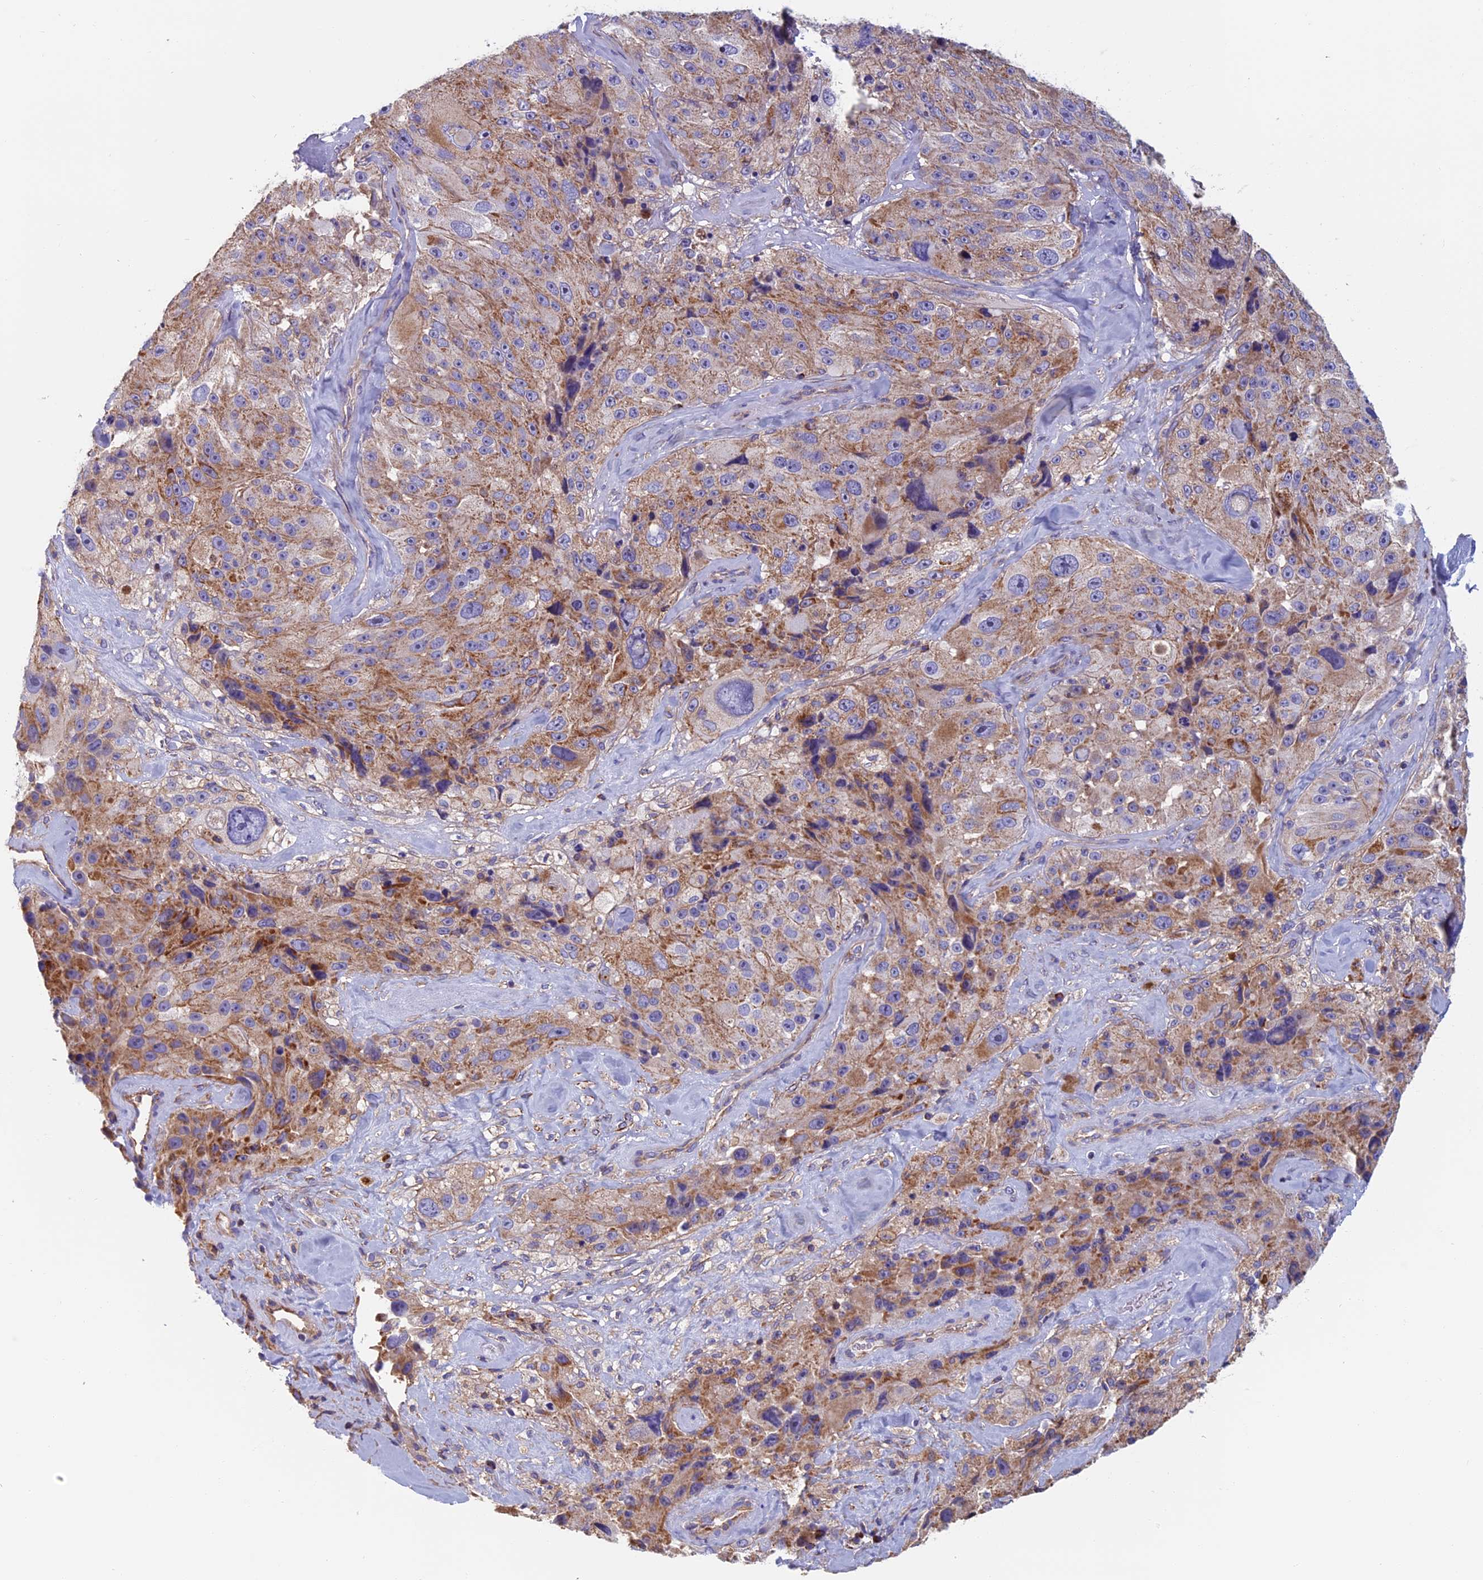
{"staining": {"intensity": "moderate", "quantity": "25%-75%", "location": "cytoplasmic/membranous"}, "tissue": "melanoma", "cell_type": "Tumor cells", "image_type": "cancer", "snomed": [{"axis": "morphology", "description": "Malignant melanoma, Metastatic site"}, {"axis": "topography", "description": "Lymph node"}], "caption": "The image shows immunohistochemical staining of malignant melanoma (metastatic site). There is moderate cytoplasmic/membranous staining is seen in about 25%-75% of tumor cells. (DAB (3,3'-diaminobenzidine) IHC with brightfield microscopy, high magnification).", "gene": "HSD17B8", "patient": {"sex": "male", "age": 62}}